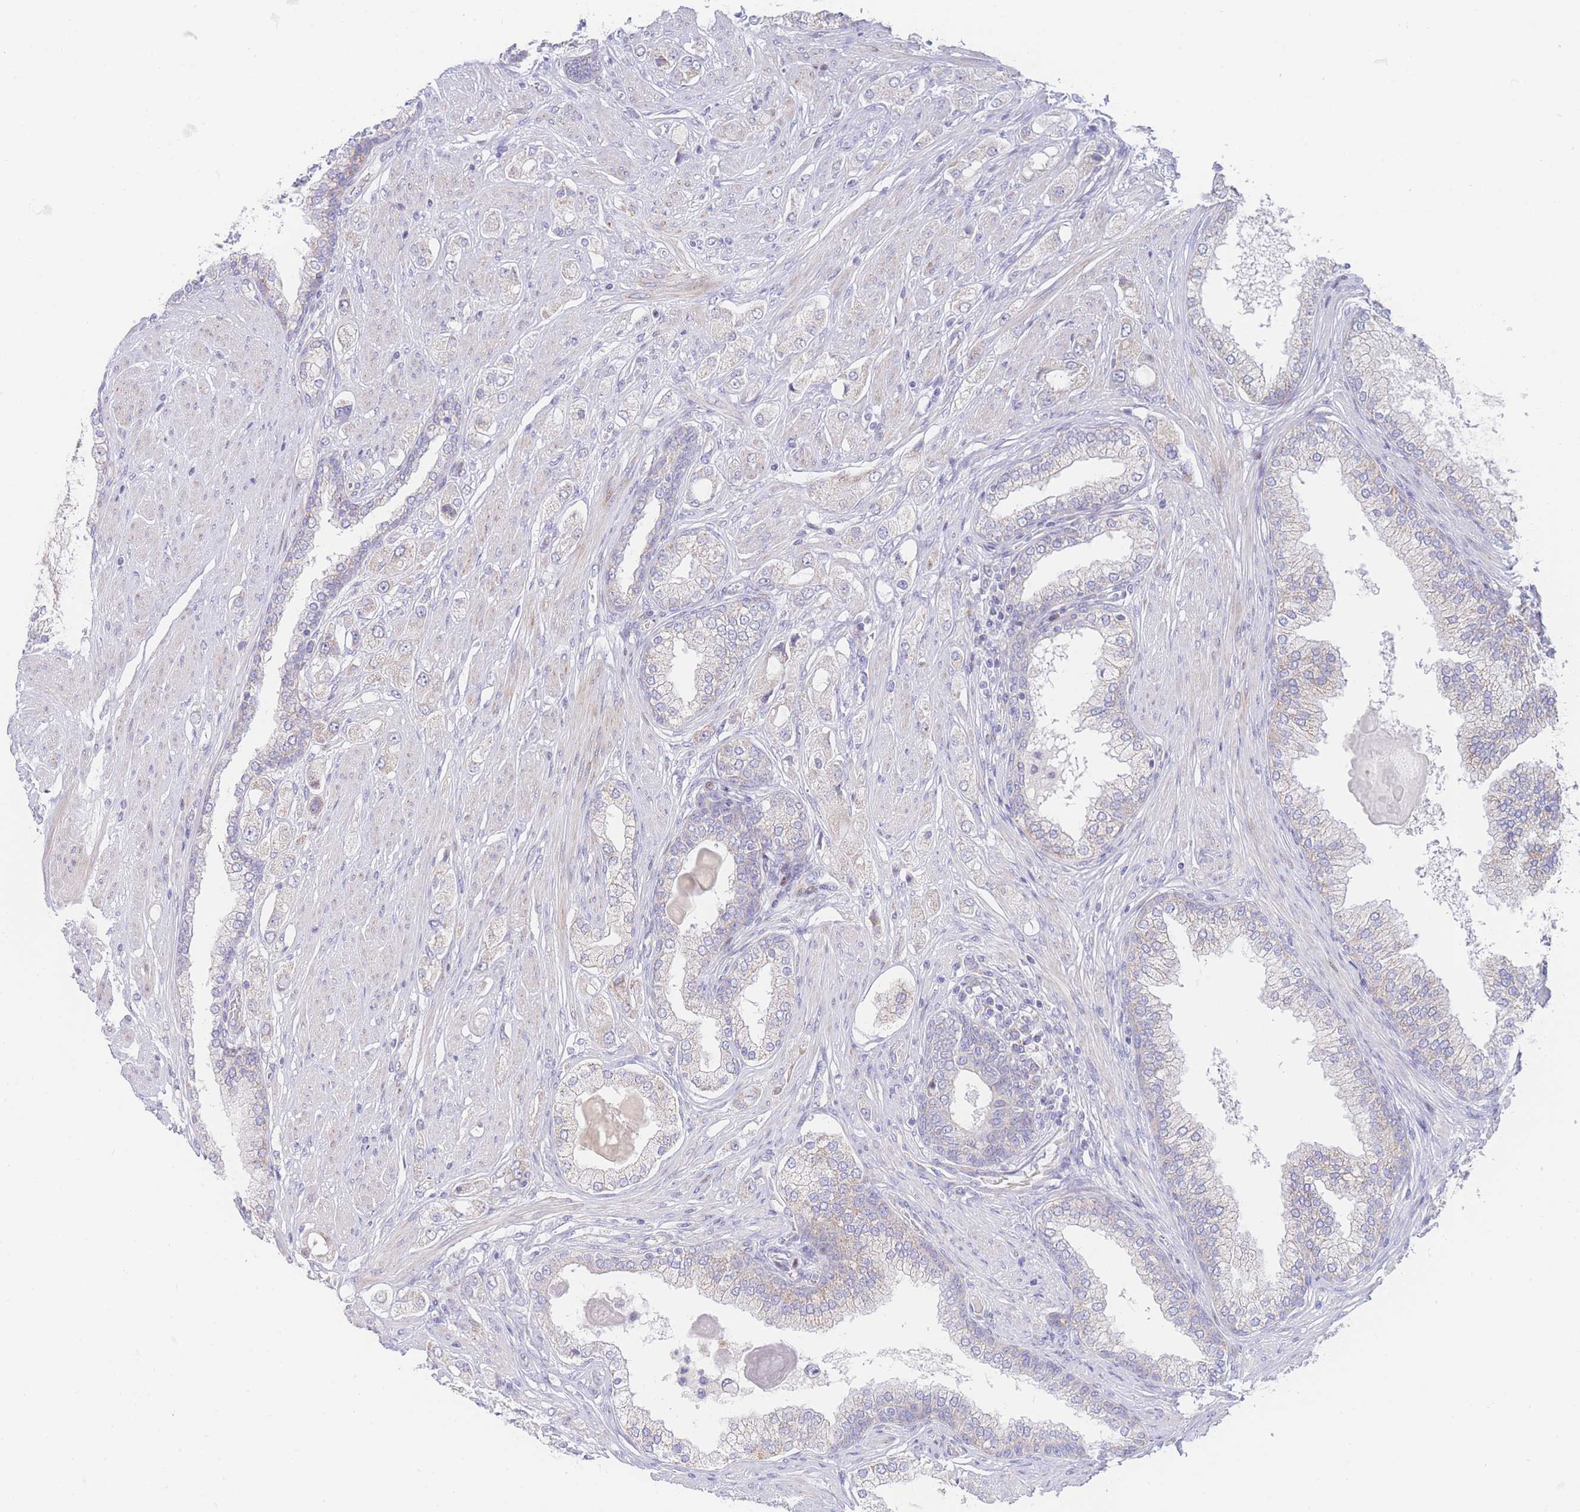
{"staining": {"intensity": "negative", "quantity": "none", "location": "none"}, "tissue": "prostate cancer", "cell_type": "Tumor cells", "image_type": "cancer", "snomed": [{"axis": "morphology", "description": "Adenocarcinoma, High grade"}, {"axis": "topography", "description": "Prostate"}], "caption": "Tumor cells show no significant protein expression in prostate cancer.", "gene": "GPAM", "patient": {"sex": "male", "age": 68}}